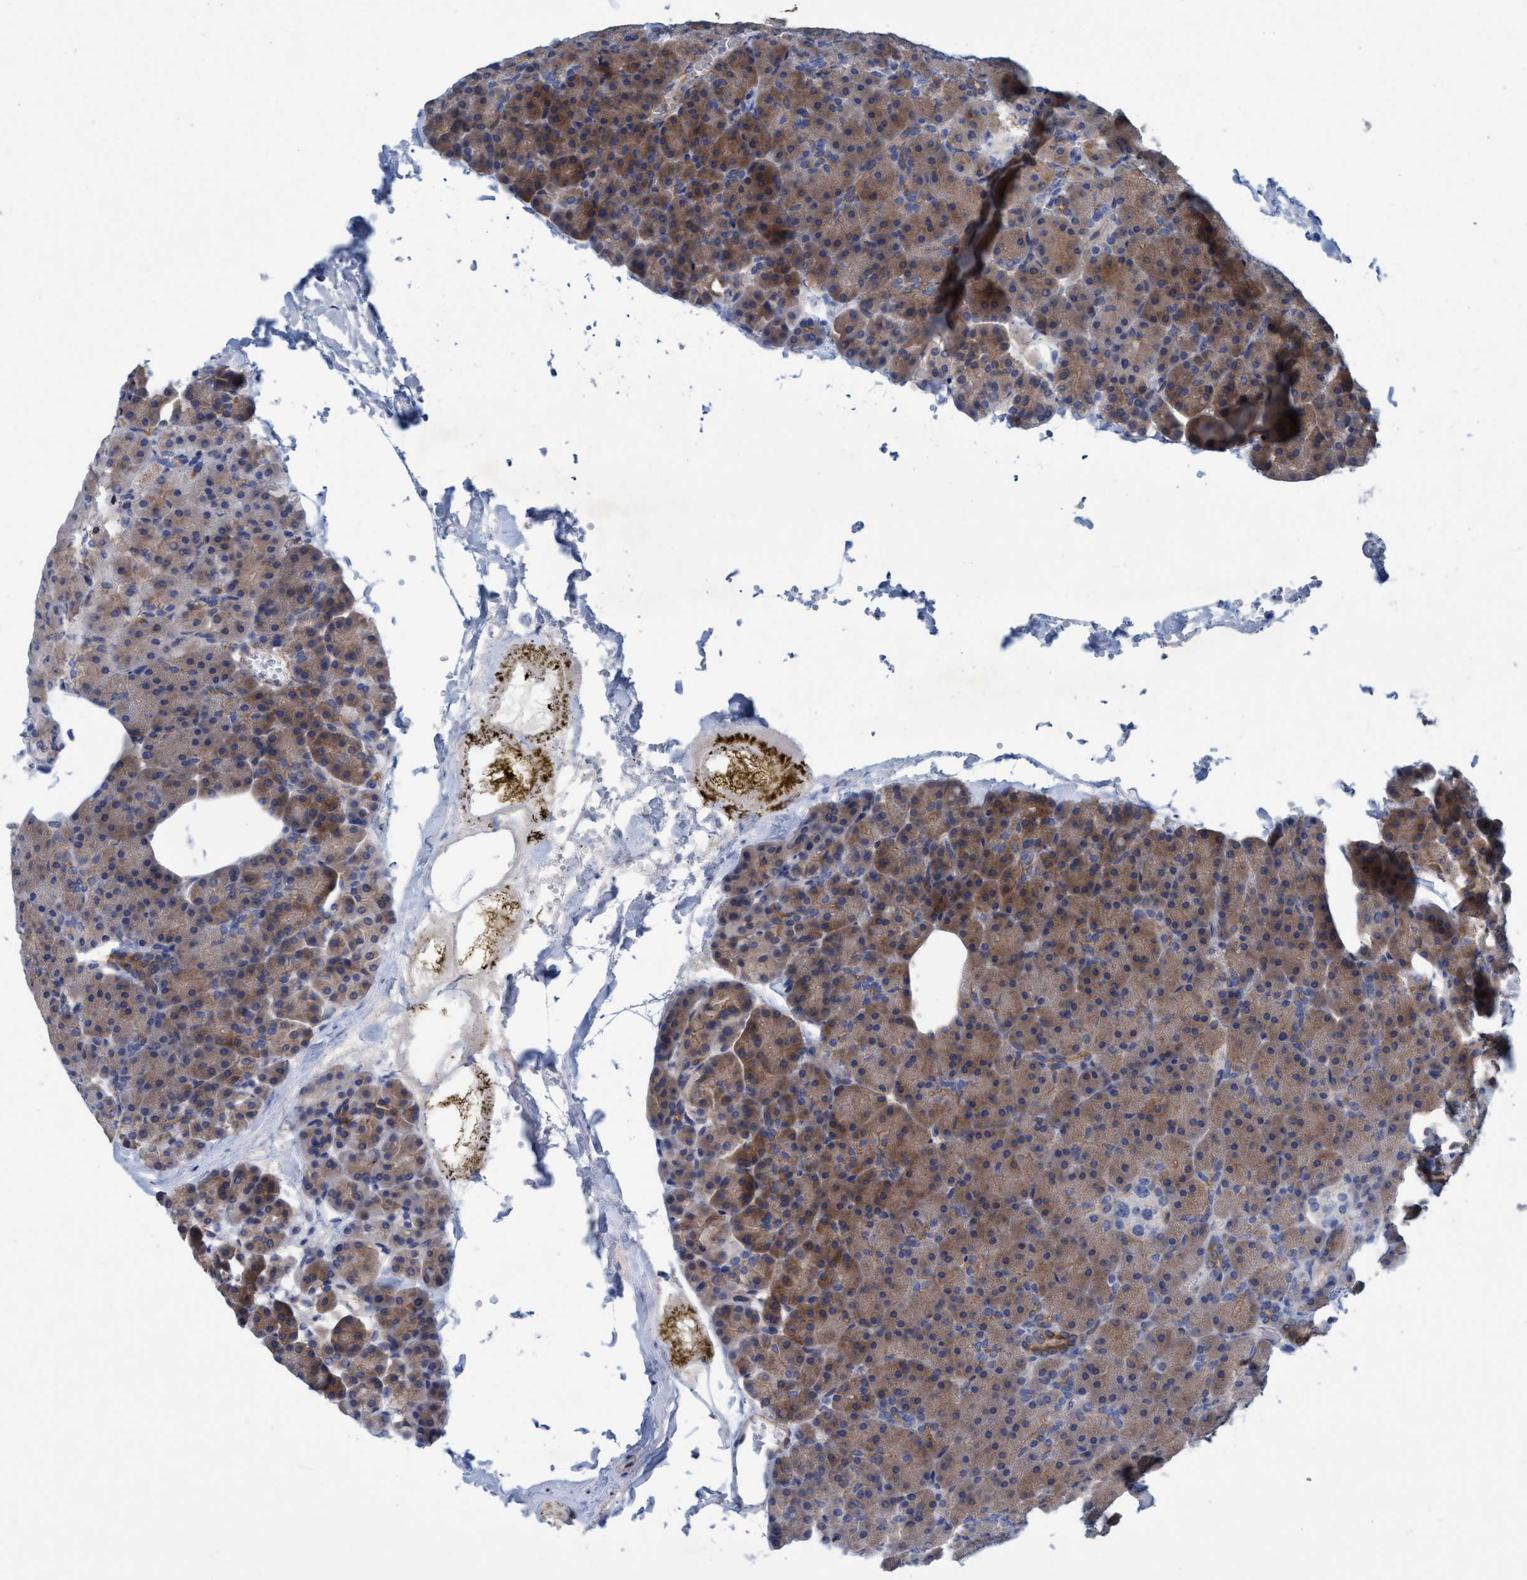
{"staining": {"intensity": "moderate", "quantity": "25%-75%", "location": "cytoplasmic/membranous"}, "tissue": "pancreas", "cell_type": "Exocrine glandular cells", "image_type": "normal", "snomed": [{"axis": "morphology", "description": "Normal tissue, NOS"}, {"axis": "topography", "description": "Pancreas"}], "caption": "Normal pancreas reveals moderate cytoplasmic/membranous expression in approximately 25%-75% of exocrine glandular cells, visualized by immunohistochemistry.", "gene": "GULP1", "patient": {"sex": "female", "age": 35}}